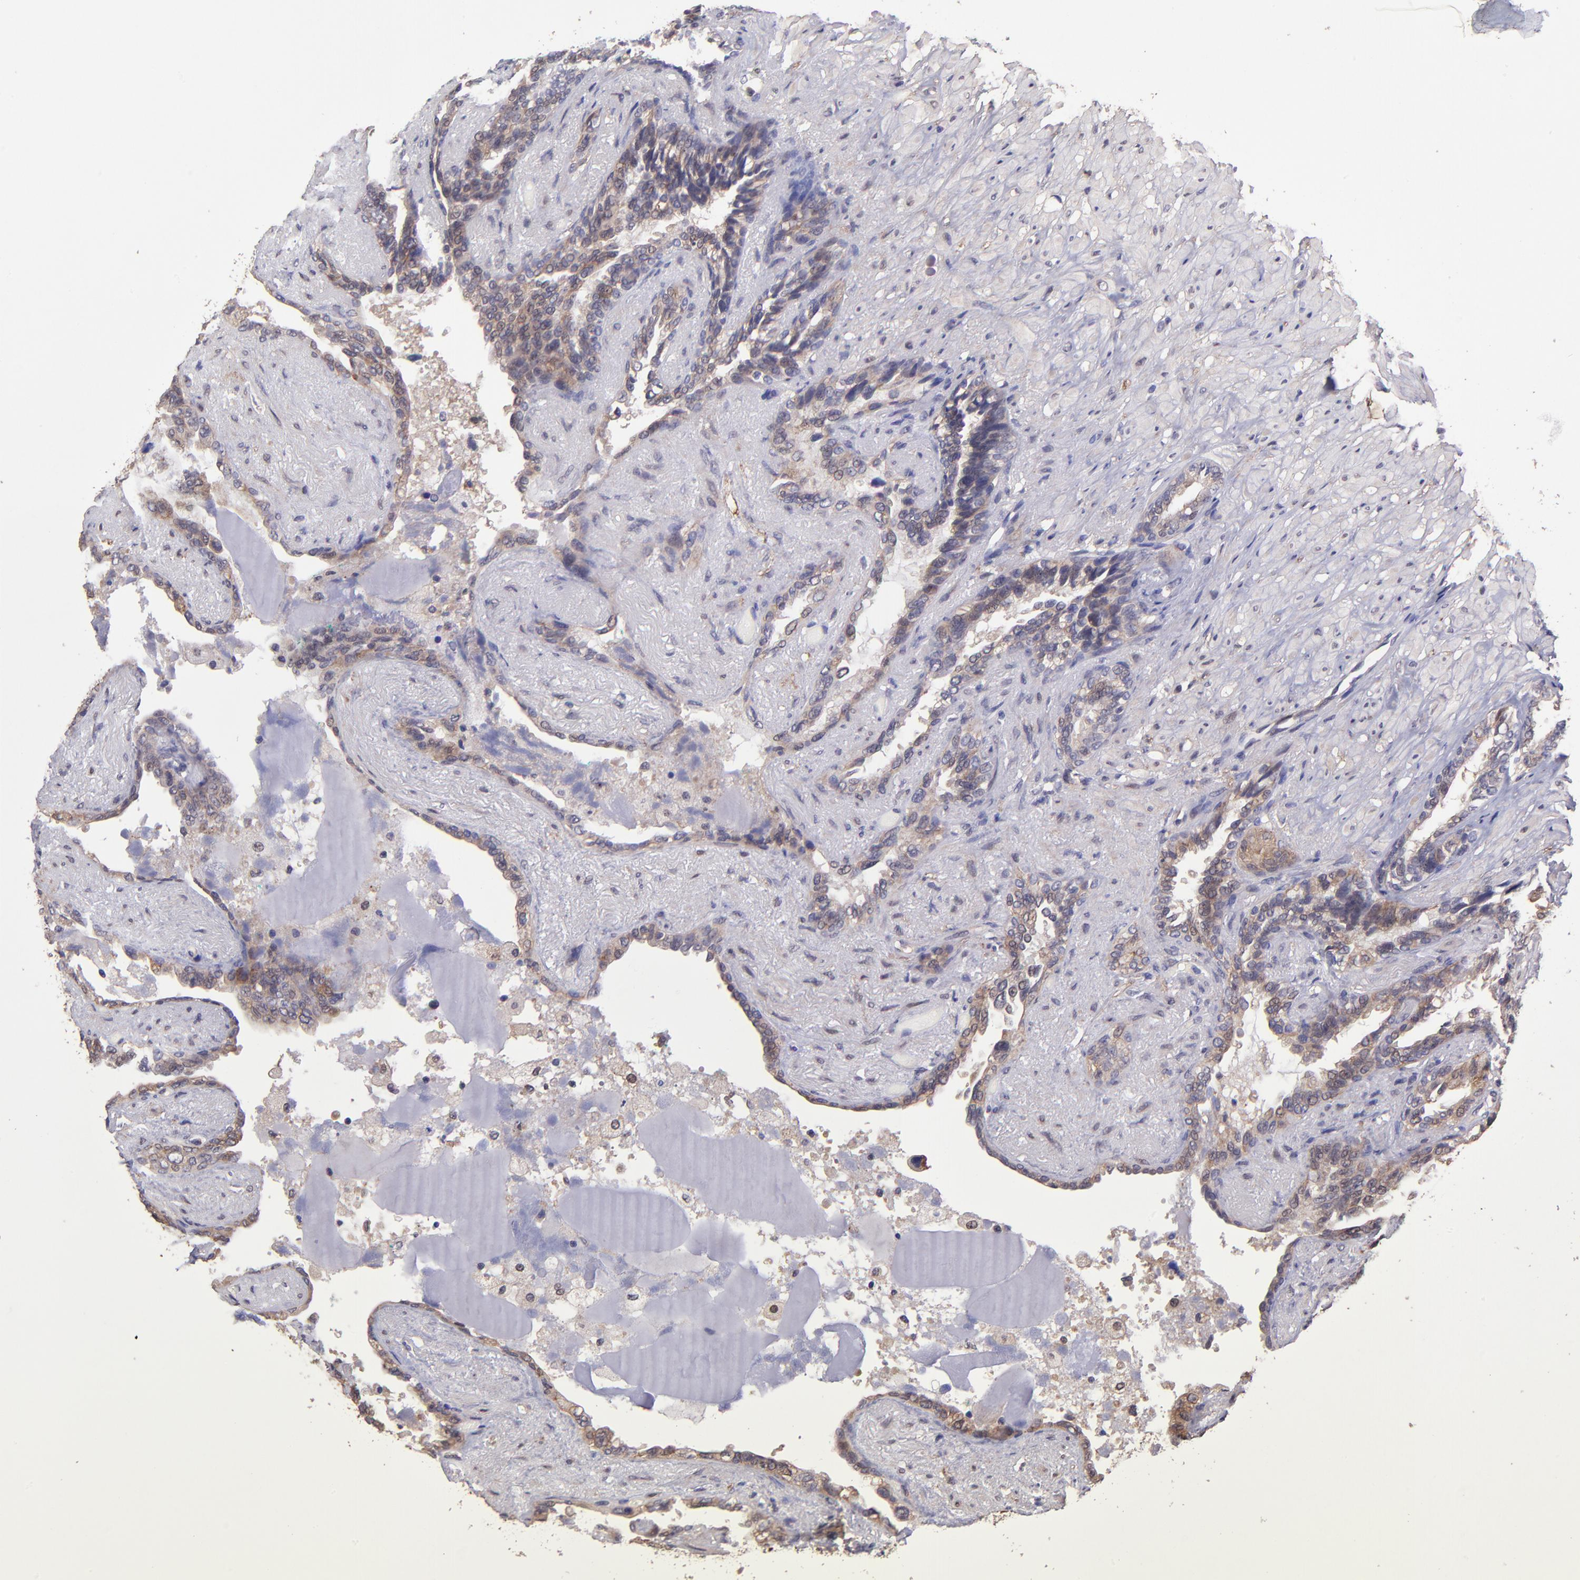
{"staining": {"intensity": "weak", "quantity": "<25%", "location": "cytoplasmic/membranous,nuclear"}, "tissue": "seminal vesicle", "cell_type": "Glandular cells", "image_type": "normal", "snomed": [{"axis": "morphology", "description": "Normal tissue, NOS"}, {"axis": "topography", "description": "Seminal veicle"}], "caption": "Glandular cells show no significant protein positivity in normal seminal vesicle. (IHC, brightfield microscopy, high magnification).", "gene": "NSF", "patient": {"sex": "male", "age": 61}}